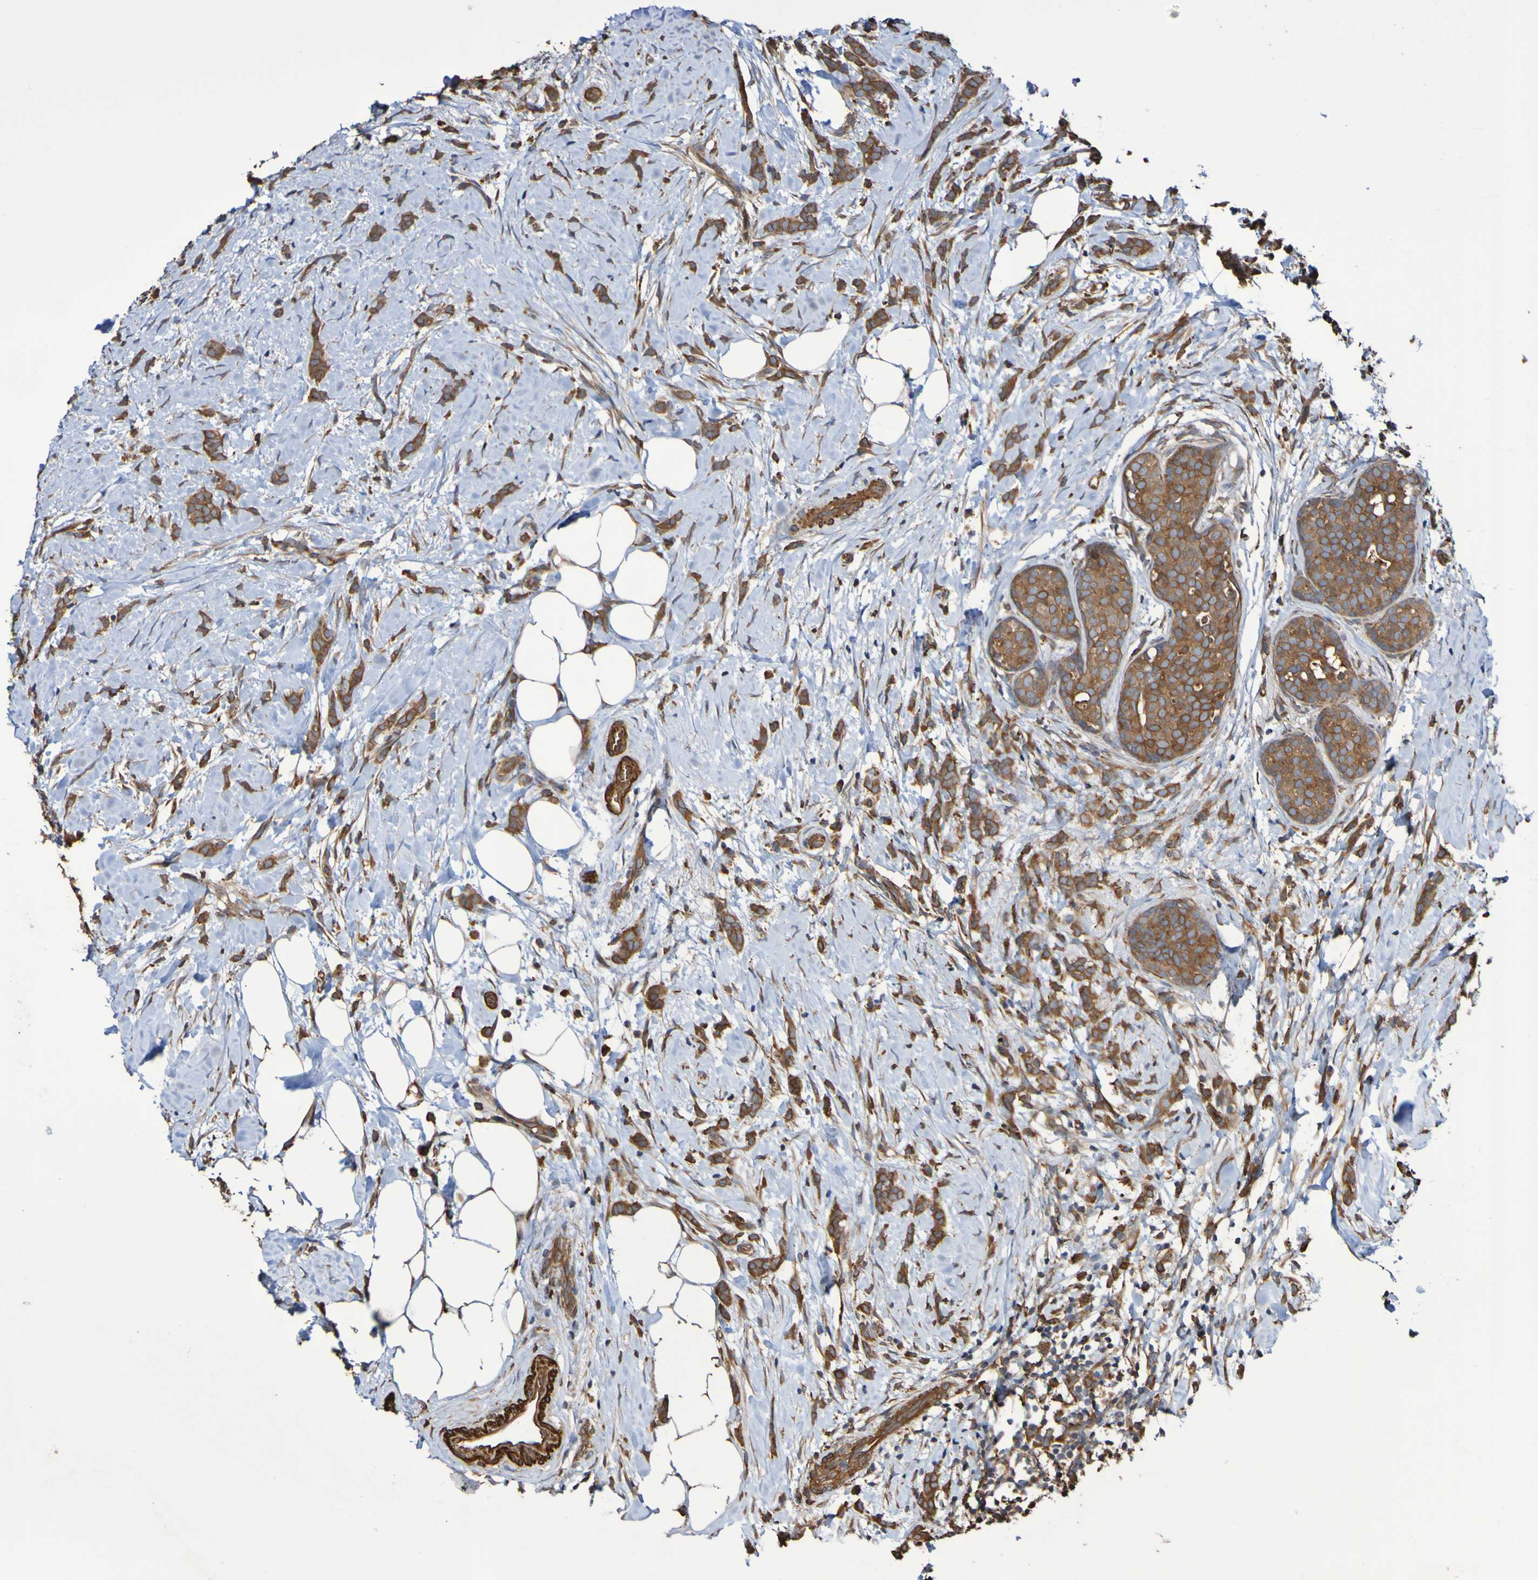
{"staining": {"intensity": "moderate", "quantity": ">75%", "location": "cytoplasmic/membranous"}, "tissue": "breast cancer", "cell_type": "Tumor cells", "image_type": "cancer", "snomed": [{"axis": "morphology", "description": "Lobular carcinoma, in situ"}, {"axis": "morphology", "description": "Lobular carcinoma"}, {"axis": "topography", "description": "Breast"}], "caption": "Moderate cytoplasmic/membranous positivity for a protein is identified in about >75% of tumor cells of lobular carcinoma (breast) using immunohistochemistry.", "gene": "RAB11A", "patient": {"sex": "female", "age": 41}}